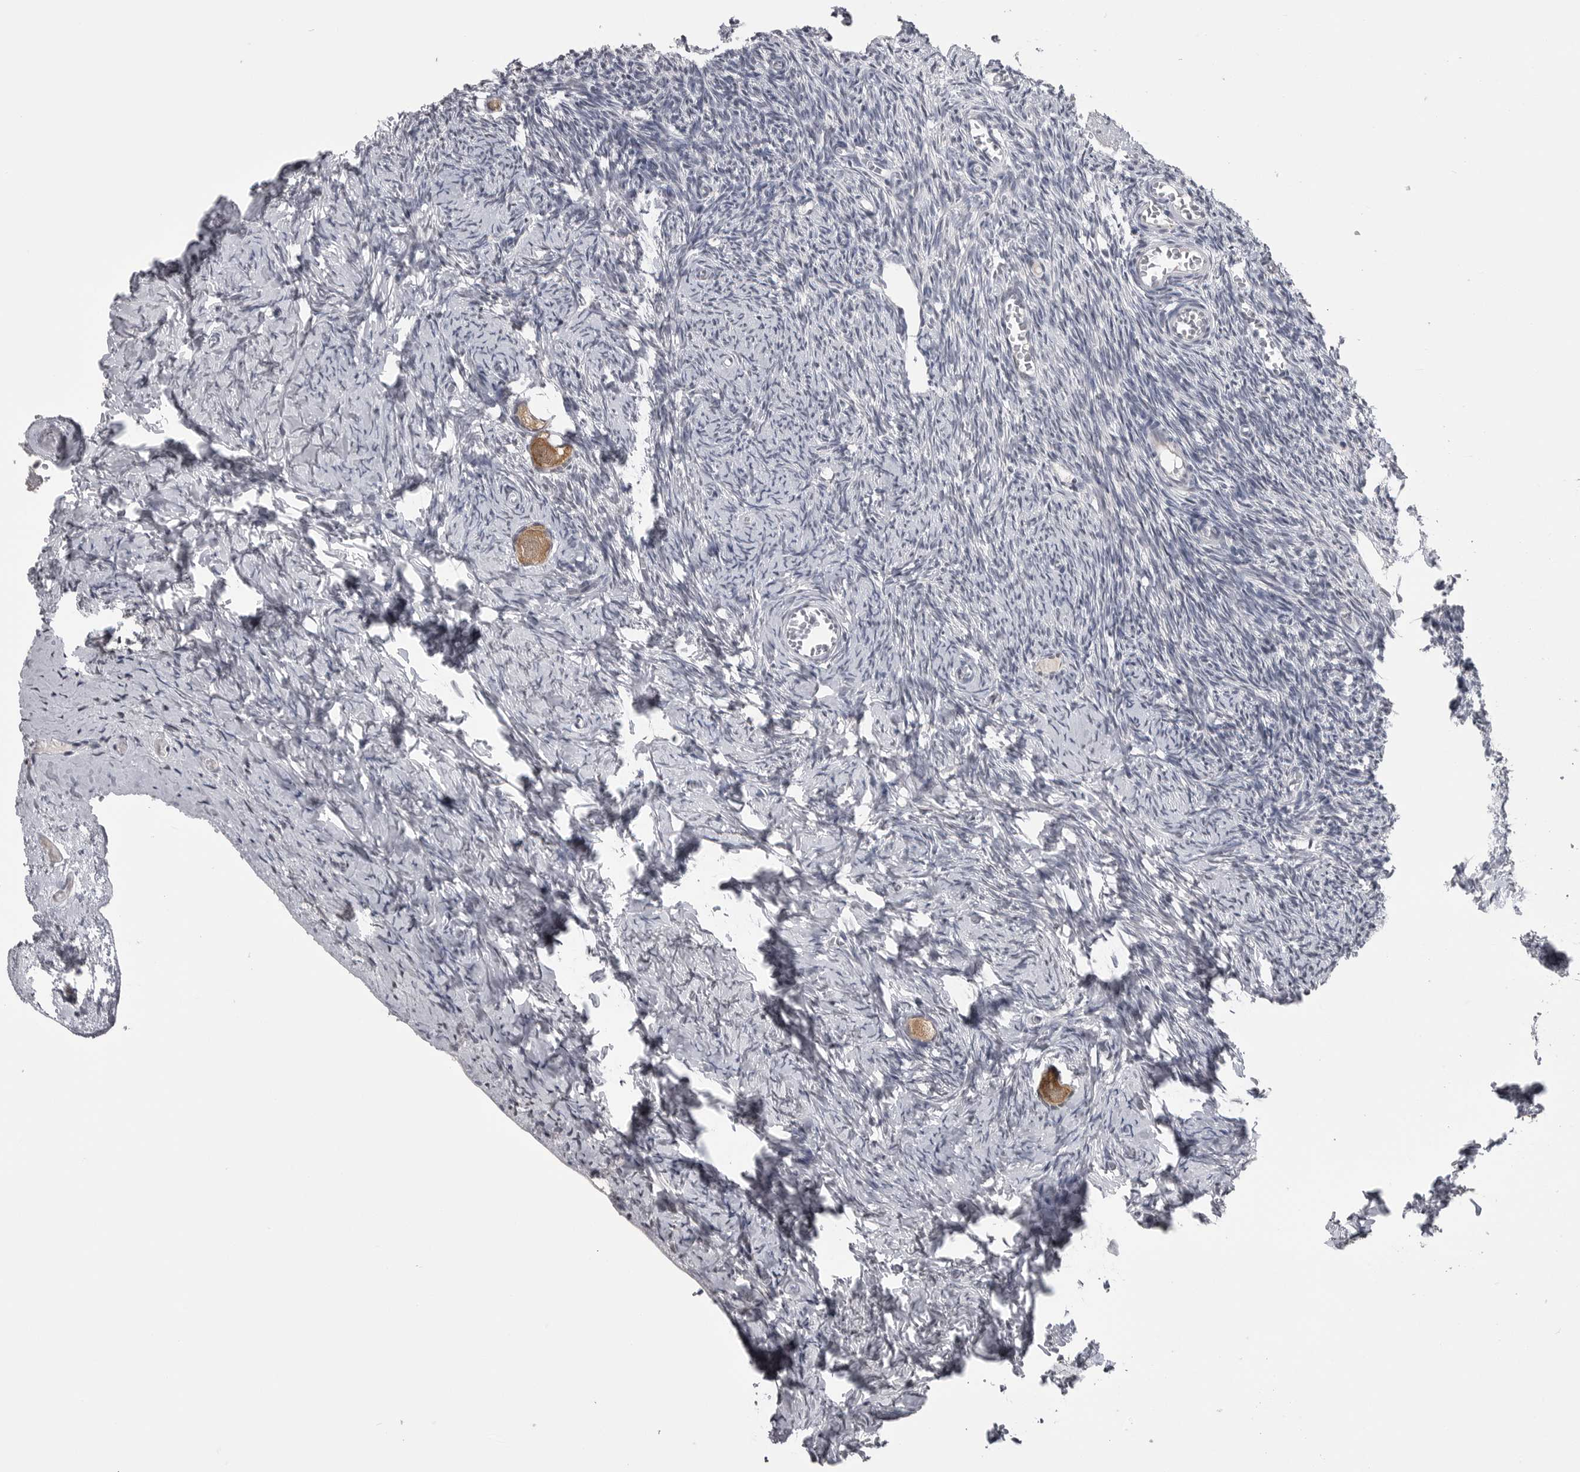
{"staining": {"intensity": "moderate", "quantity": ">75%", "location": "cytoplasmic/membranous"}, "tissue": "ovary", "cell_type": "Follicle cells", "image_type": "normal", "snomed": [{"axis": "morphology", "description": "Normal tissue, NOS"}, {"axis": "topography", "description": "Ovary"}], "caption": "Immunohistochemical staining of unremarkable human ovary exhibits >75% levels of moderate cytoplasmic/membranous protein expression in approximately >75% of follicle cells.", "gene": "DLG2", "patient": {"sex": "female", "age": 27}}